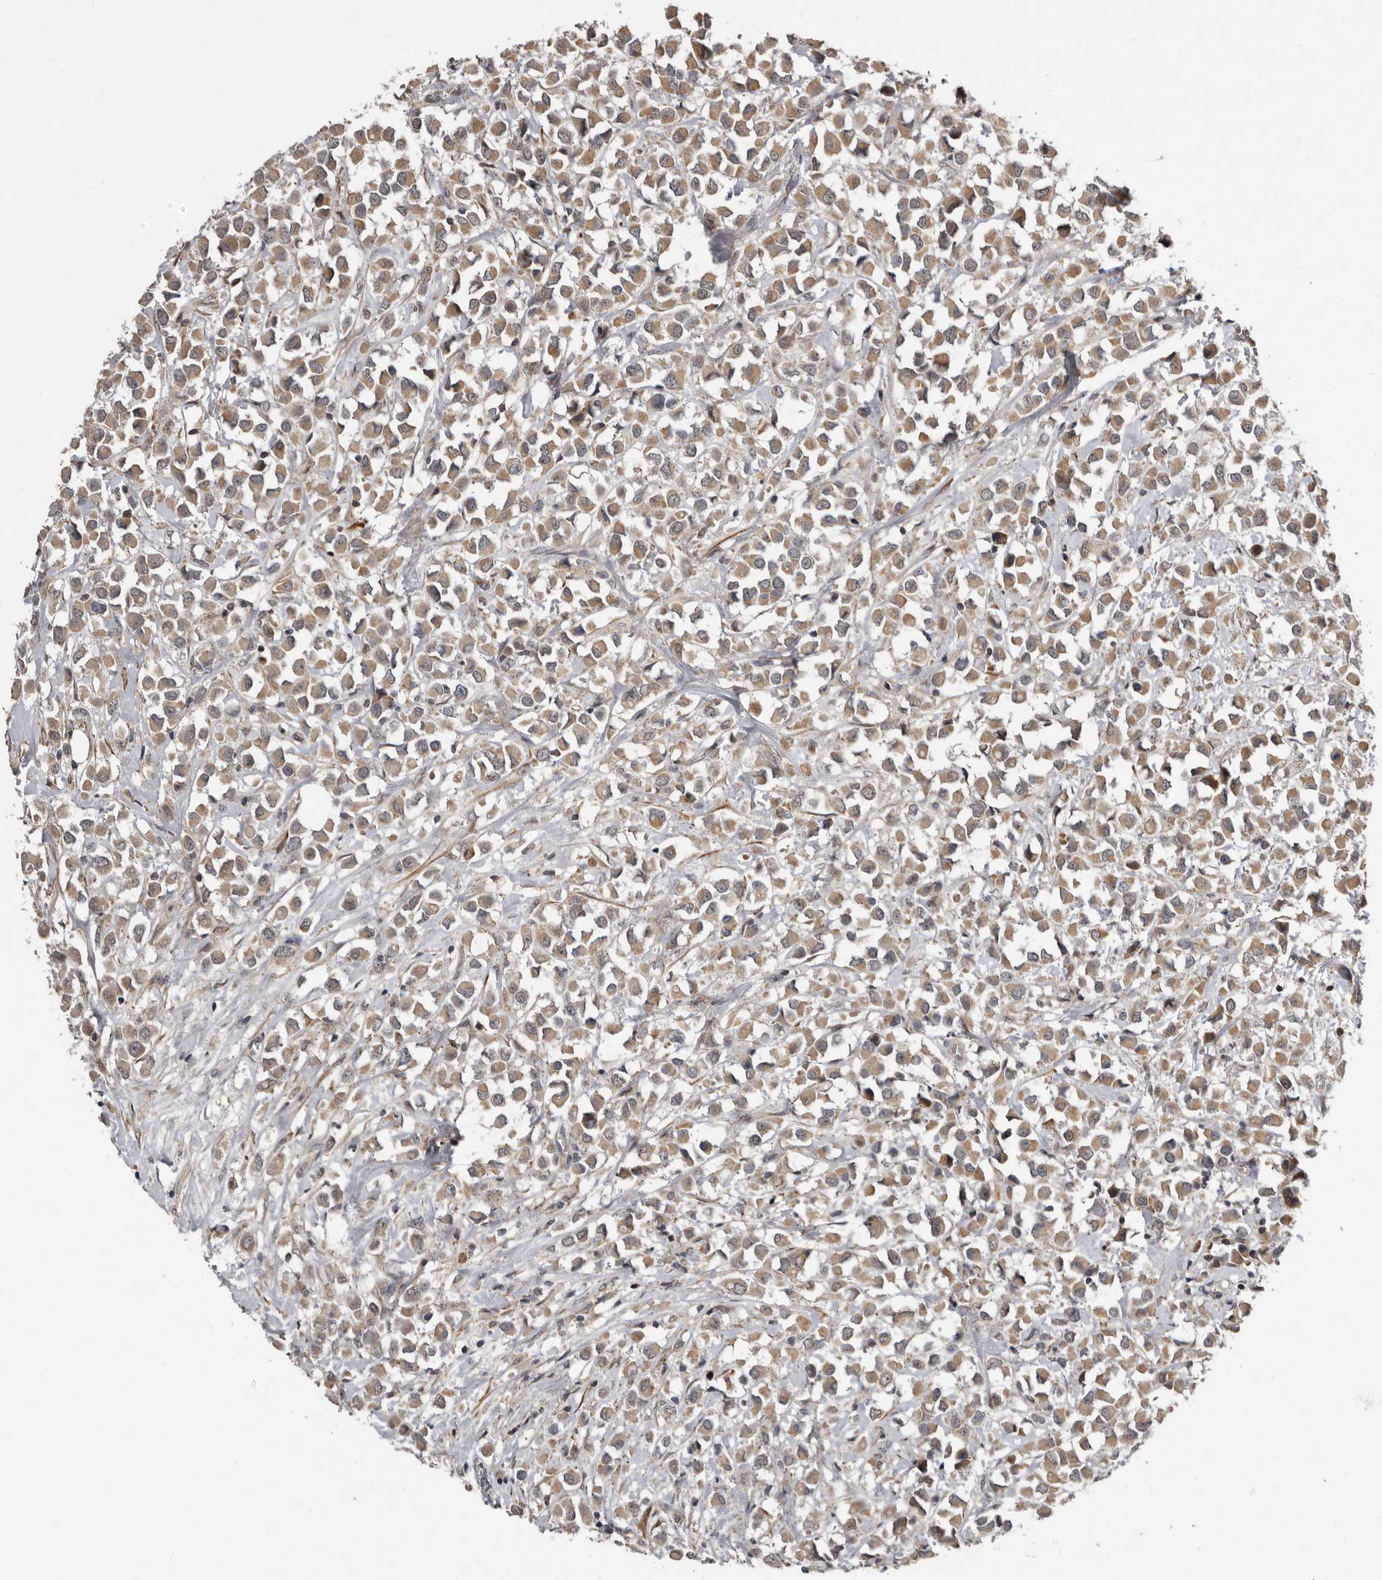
{"staining": {"intensity": "moderate", "quantity": ">75%", "location": "cytoplasmic/membranous"}, "tissue": "breast cancer", "cell_type": "Tumor cells", "image_type": "cancer", "snomed": [{"axis": "morphology", "description": "Duct carcinoma"}, {"axis": "topography", "description": "Breast"}], "caption": "An immunohistochemistry histopathology image of neoplastic tissue is shown. Protein staining in brown labels moderate cytoplasmic/membranous positivity in intraductal carcinoma (breast) within tumor cells.", "gene": "FGFR4", "patient": {"sex": "female", "age": 61}}